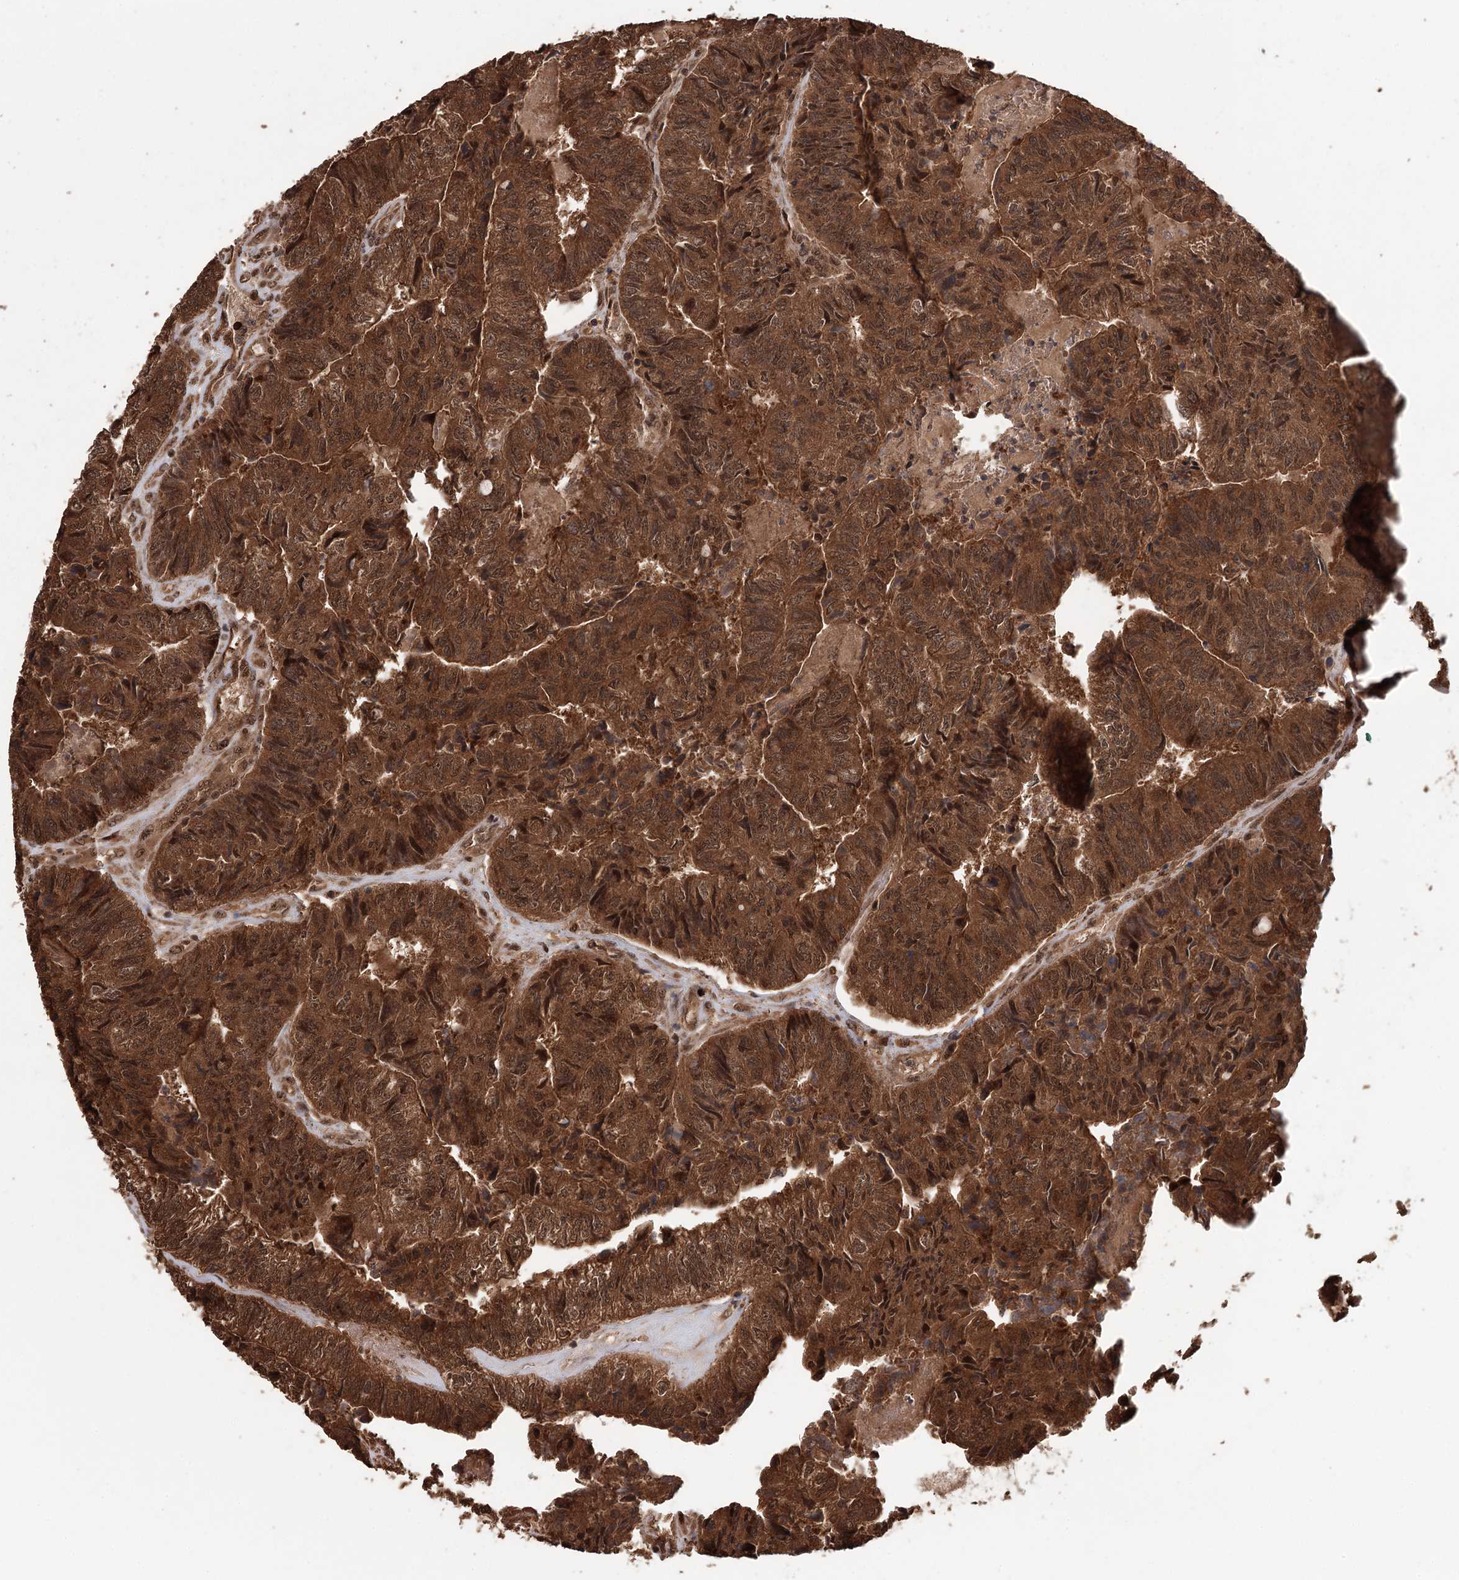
{"staining": {"intensity": "strong", "quantity": ">75%", "location": "cytoplasmic/membranous,nuclear"}, "tissue": "colorectal cancer", "cell_type": "Tumor cells", "image_type": "cancer", "snomed": [{"axis": "morphology", "description": "Adenocarcinoma, NOS"}, {"axis": "topography", "description": "Colon"}], "caption": "The image reveals immunohistochemical staining of adenocarcinoma (colorectal). There is strong cytoplasmic/membranous and nuclear positivity is identified in approximately >75% of tumor cells. Using DAB (brown) and hematoxylin (blue) stains, captured at high magnification using brightfield microscopy.", "gene": "N6AMT1", "patient": {"sex": "female", "age": 67}}